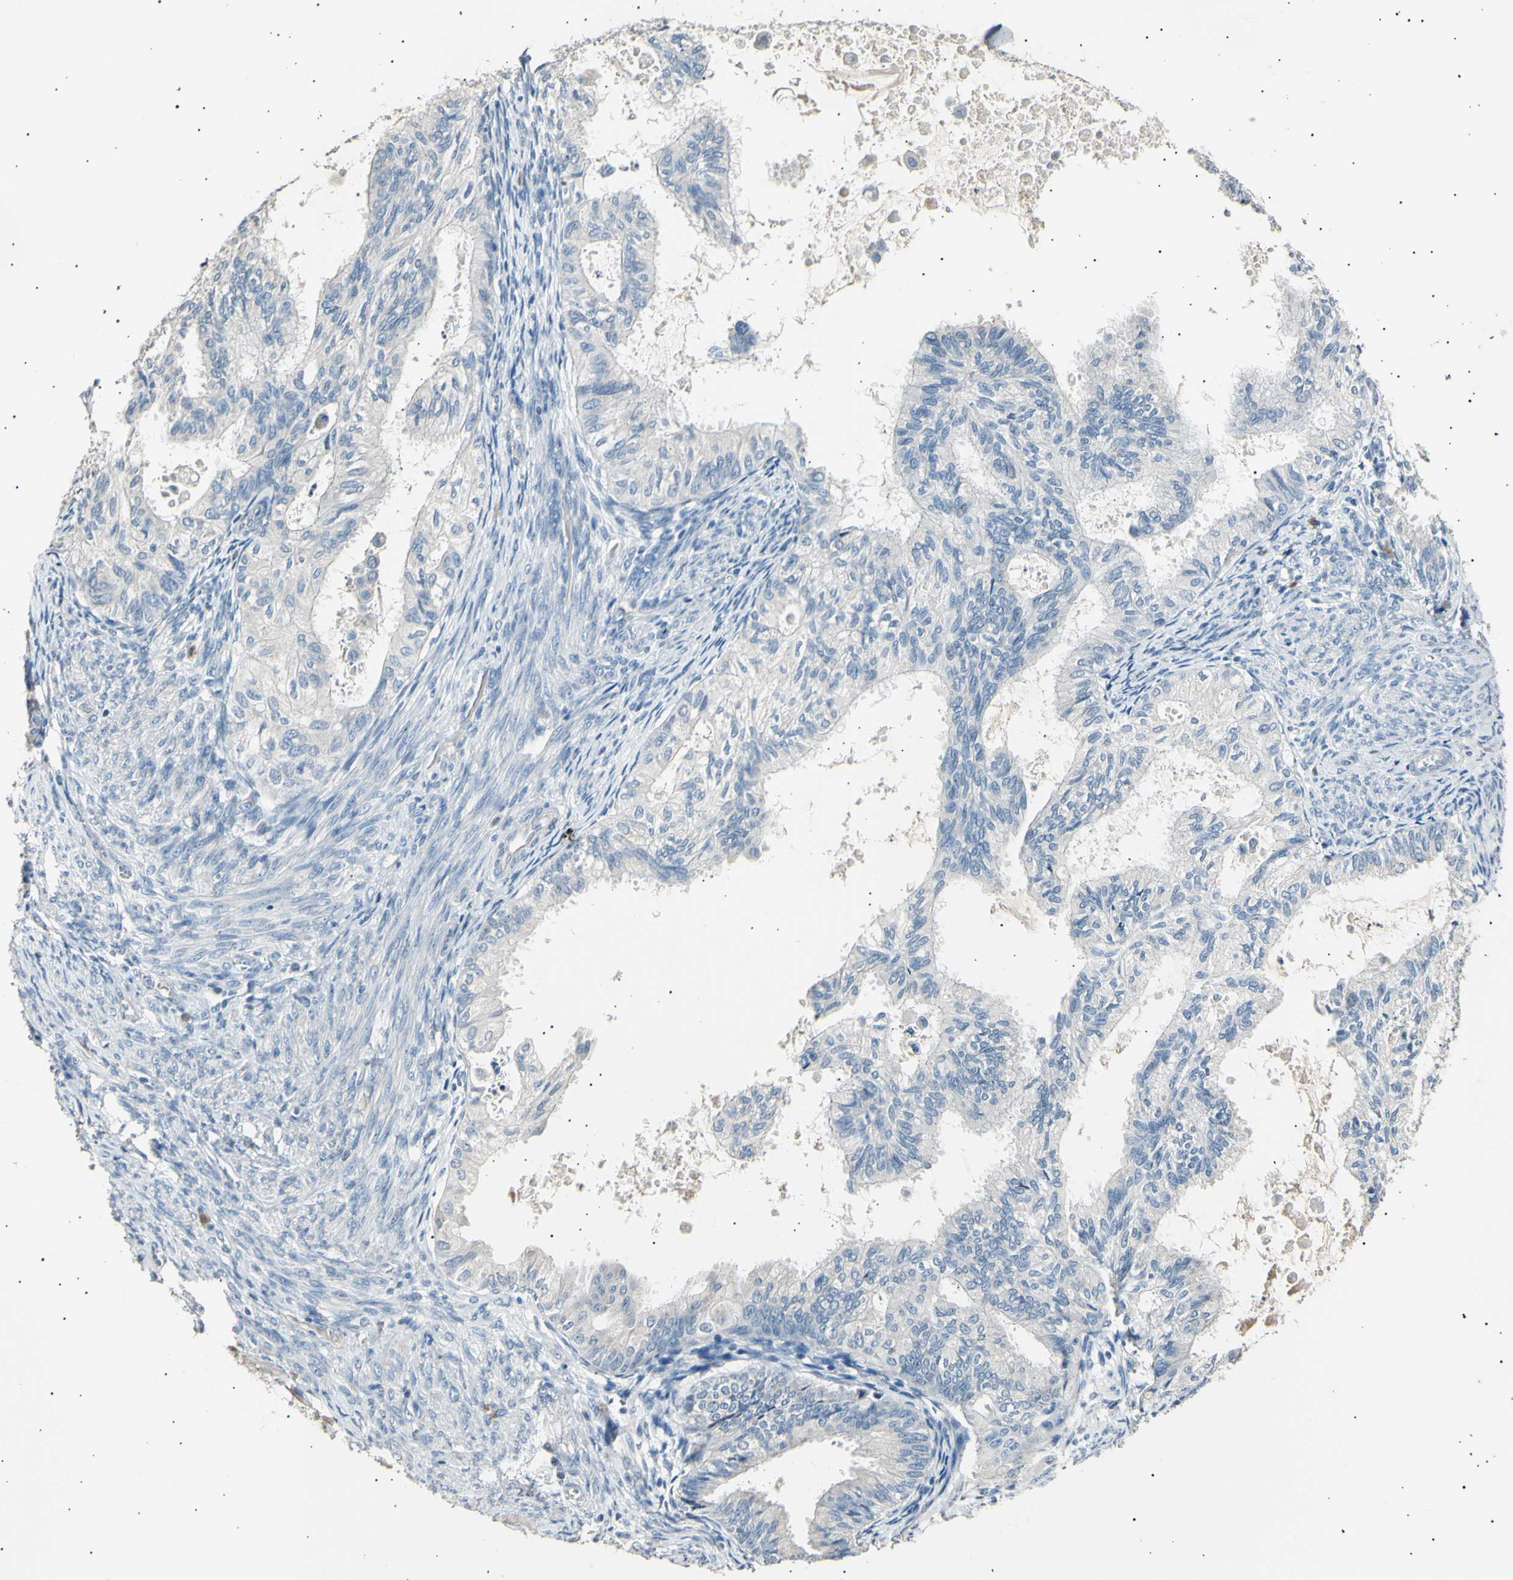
{"staining": {"intensity": "negative", "quantity": "none", "location": "none"}, "tissue": "cervical cancer", "cell_type": "Tumor cells", "image_type": "cancer", "snomed": [{"axis": "morphology", "description": "Normal tissue, NOS"}, {"axis": "morphology", "description": "Adenocarcinoma, NOS"}, {"axis": "topography", "description": "Cervix"}, {"axis": "topography", "description": "Endometrium"}], "caption": "Immunohistochemistry of adenocarcinoma (cervical) displays no positivity in tumor cells.", "gene": "LDLR", "patient": {"sex": "female", "age": 86}}